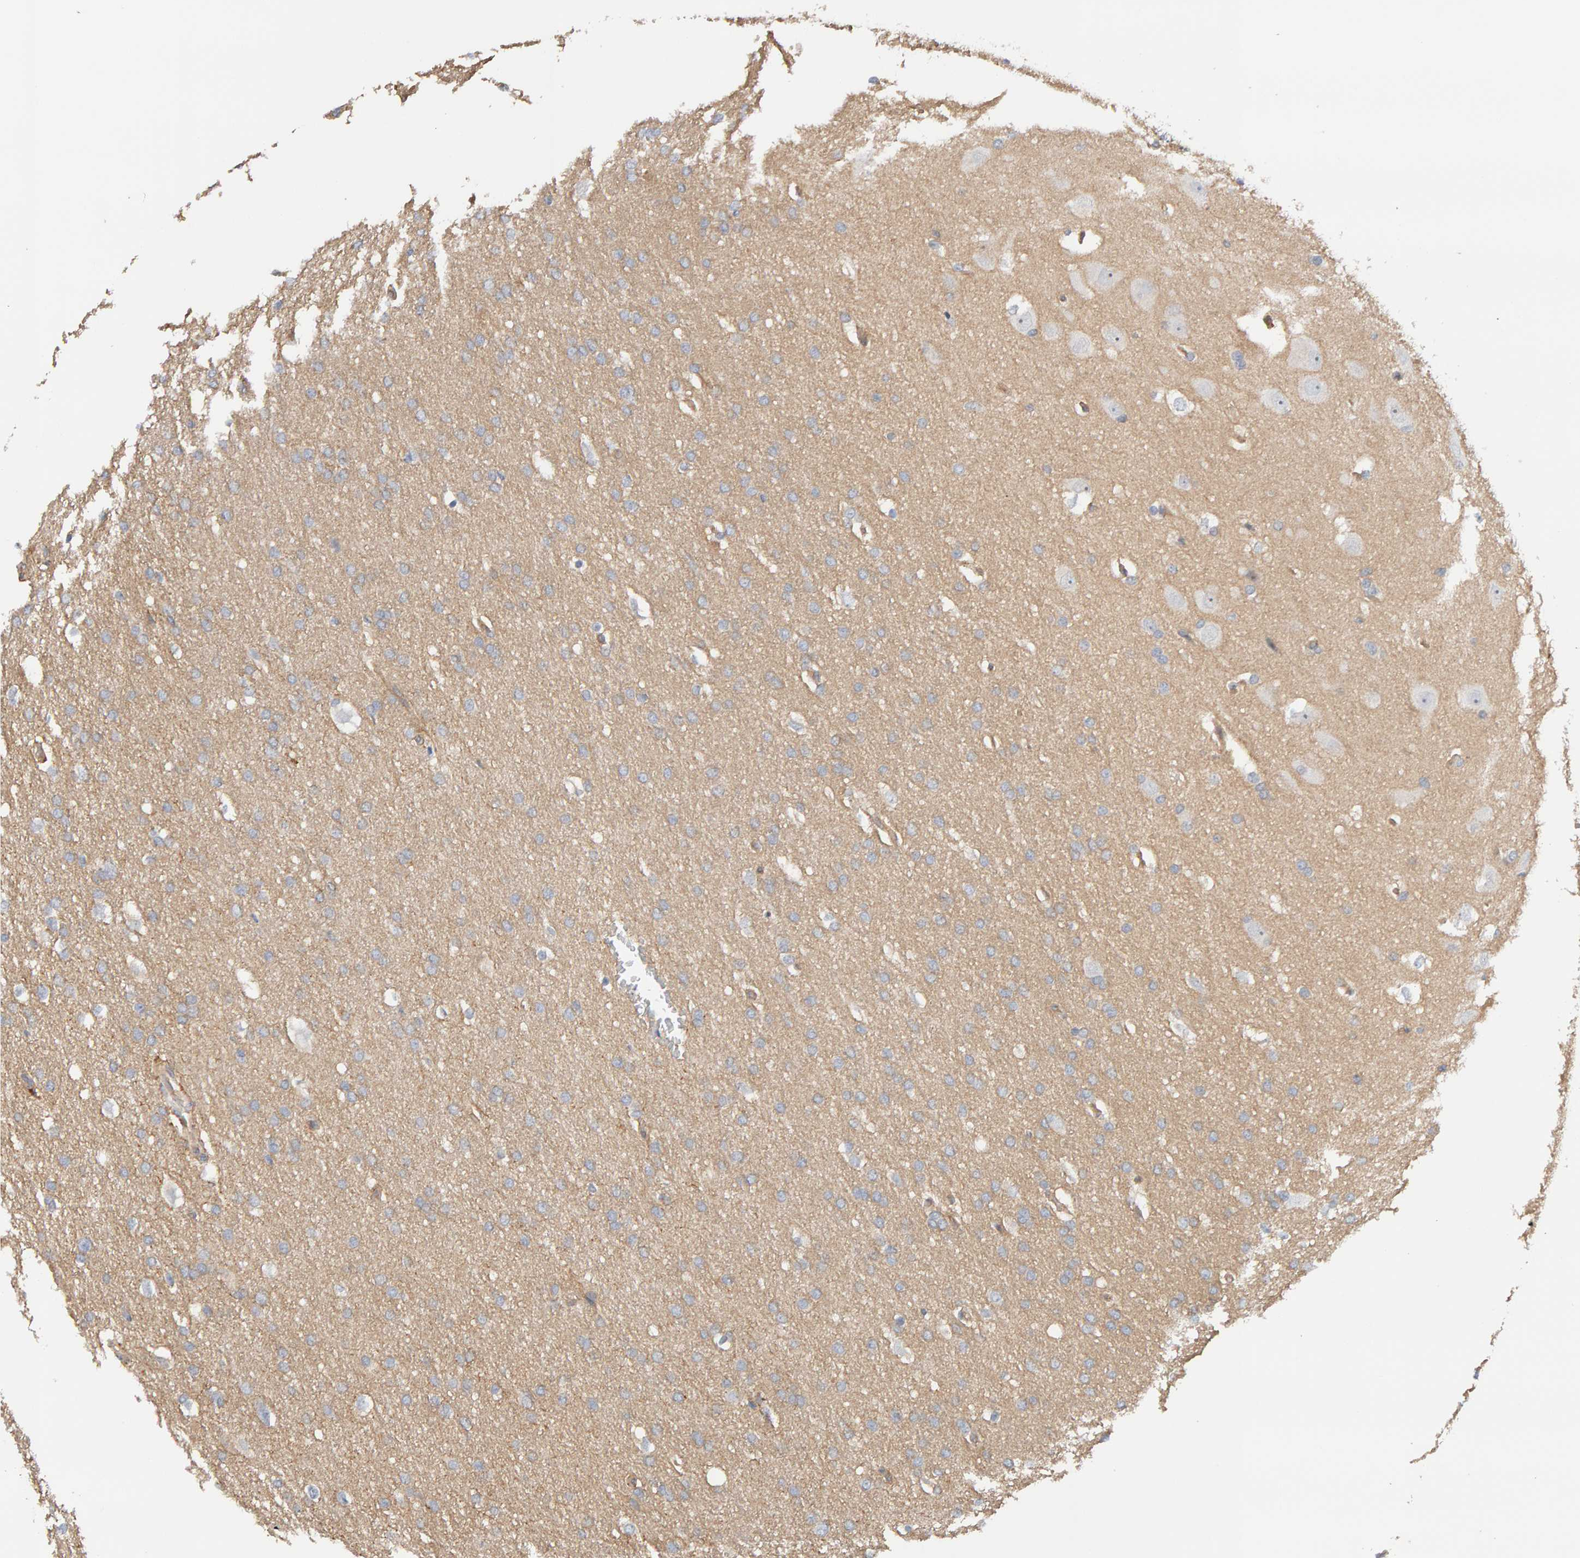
{"staining": {"intensity": "negative", "quantity": "none", "location": "none"}, "tissue": "glioma", "cell_type": "Tumor cells", "image_type": "cancer", "snomed": [{"axis": "morphology", "description": "Glioma, malignant, Low grade"}, {"axis": "topography", "description": "Brain"}], "caption": "Immunohistochemistry (IHC) micrograph of low-grade glioma (malignant) stained for a protein (brown), which exhibits no positivity in tumor cells.", "gene": "PPP1R16A", "patient": {"sex": "female", "age": 37}}